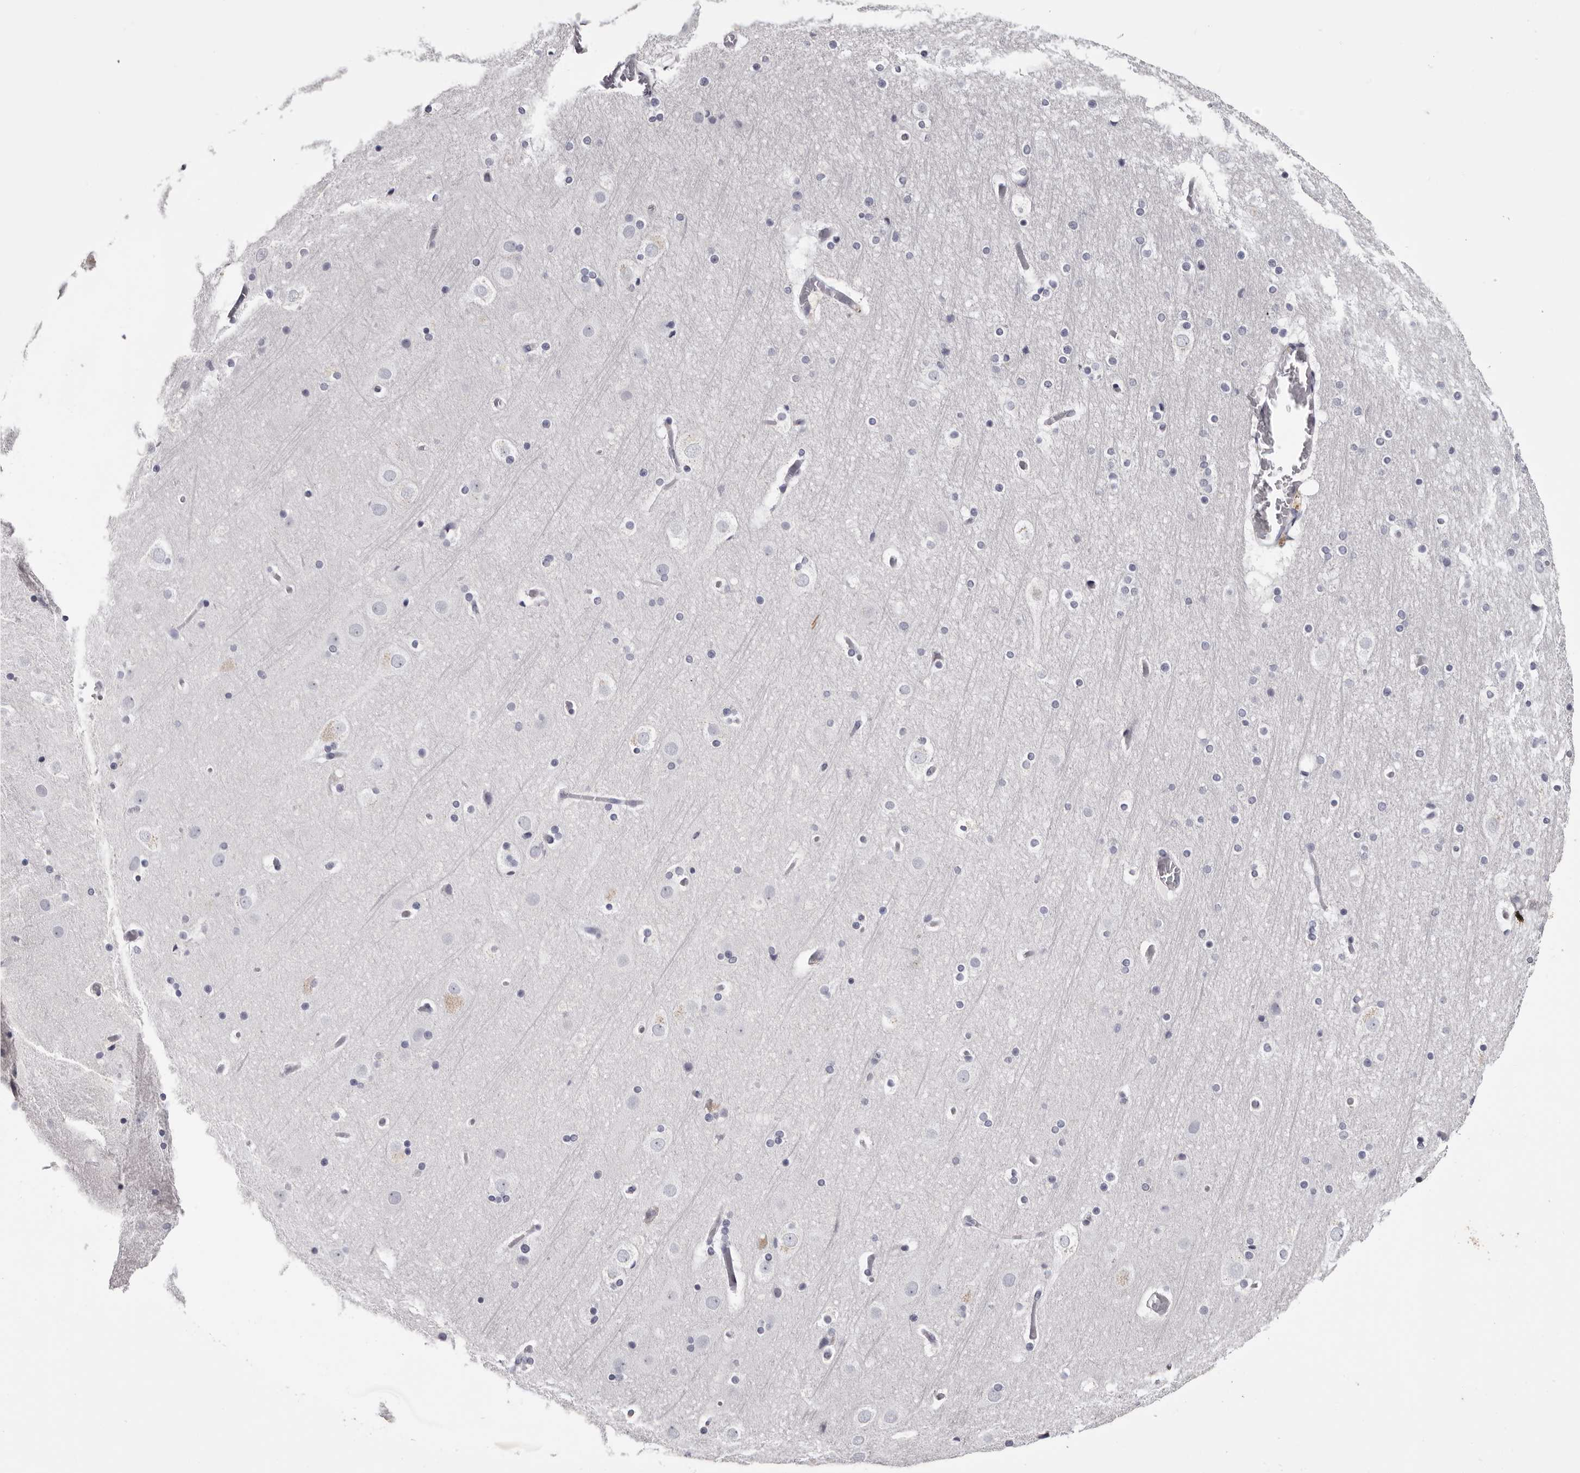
{"staining": {"intensity": "negative", "quantity": "none", "location": "none"}, "tissue": "cerebral cortex", "cell_type": "Endothelial cells", "image_type": "normal", "snomed": [{"axis": "morphology", "description": "Normal tissue, NOS"}, {"axis": "topography", "description": "Cerebral cortex"}], "caption": "The histopathology image reveals no staining of endothelial cells in normal cerebral cortex.", "gene": "CA6", "patient": {"sex": "male", "age": 57}}